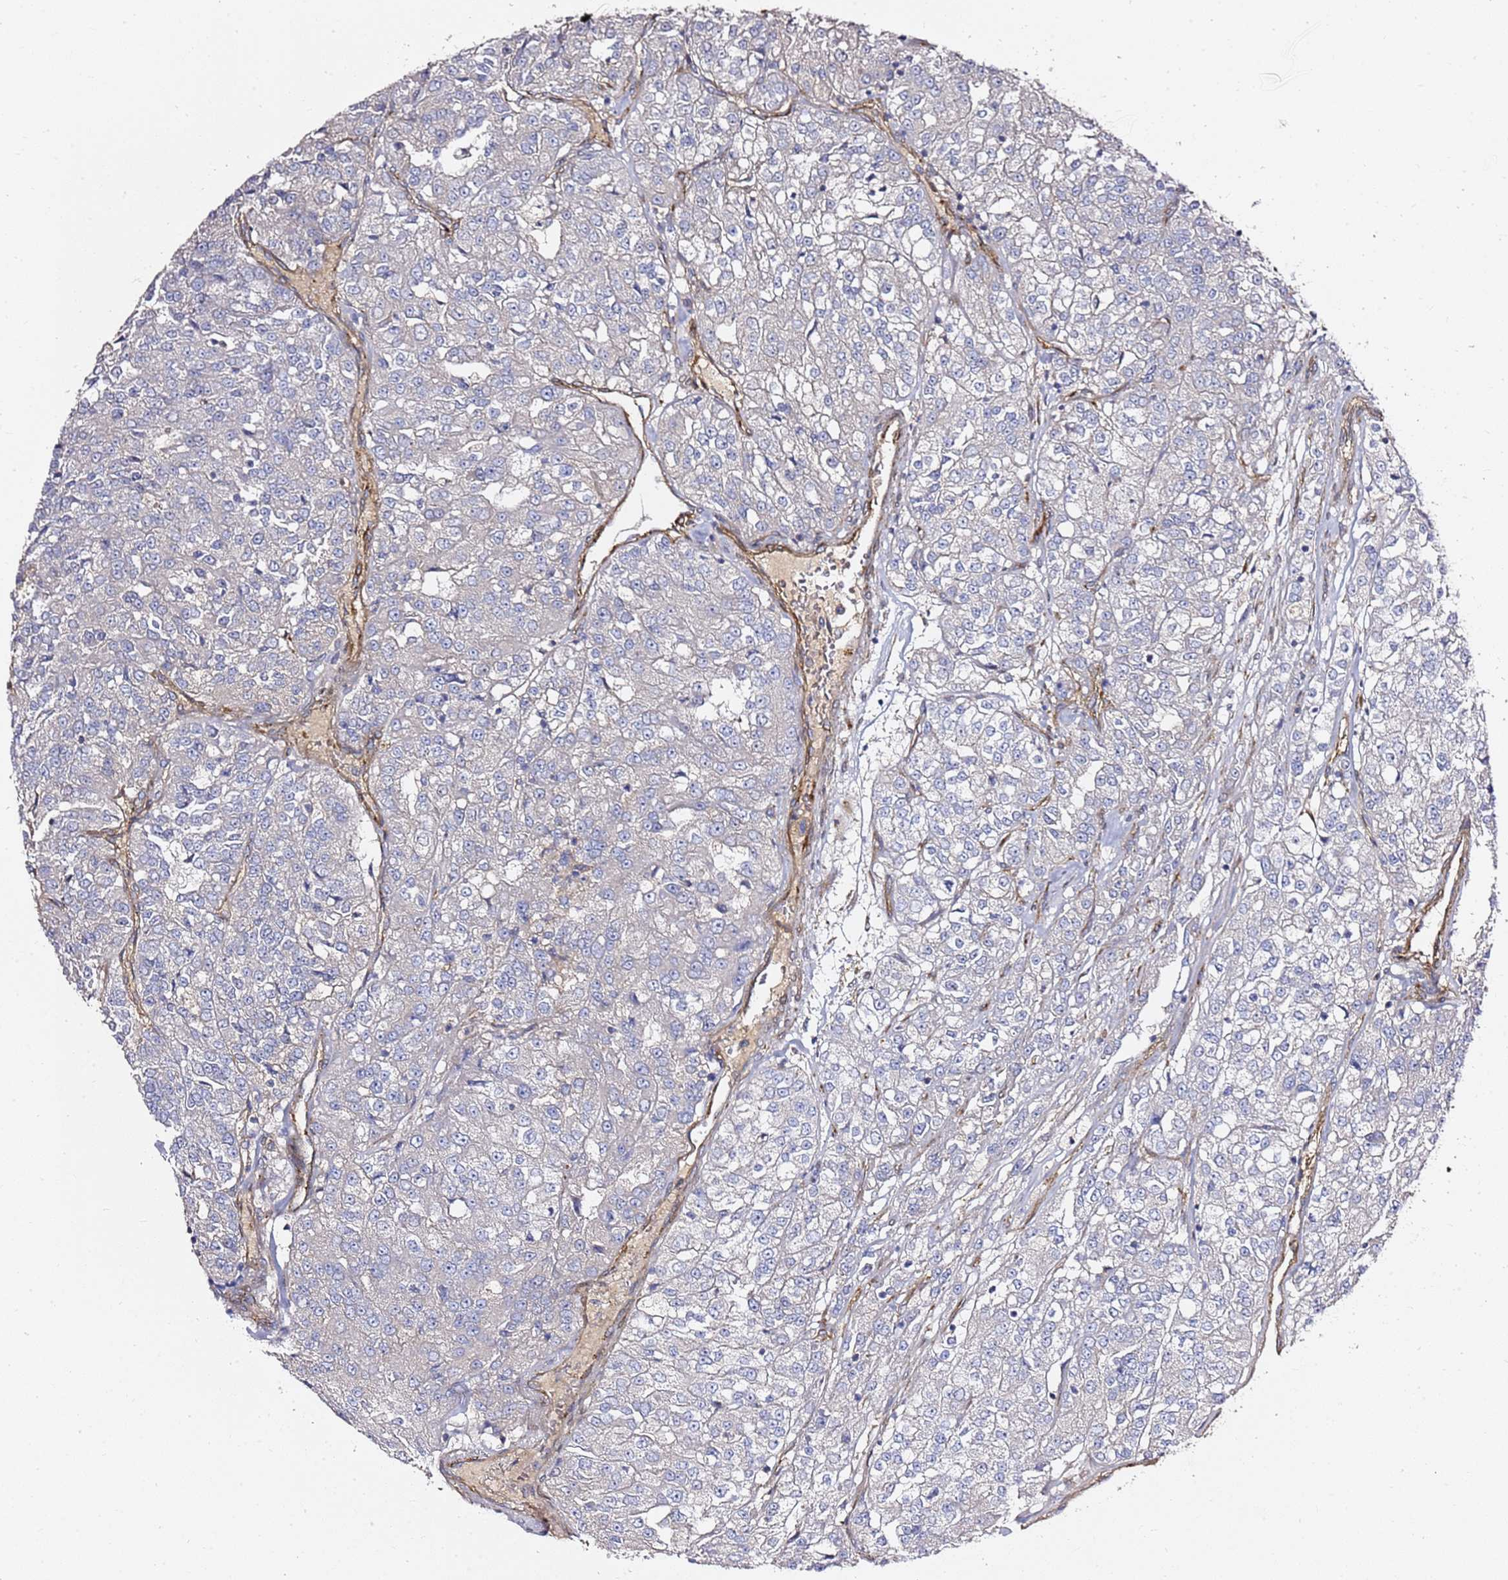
{"staining": {"intensity": "negative", "quantity": "none", "location": "none"}, "tissue": "renal cancer", "cell_type": "Tumor cells", "image_type": "cancer", "snomed": [{"axis": "morphology", "description": "Adenocarcinoma, NOS"}, {"axis": "topography", "description": "Kidney"}], "caption": "This is an immunohistochemistry (IHC) micrograph of renal cancer. There is no expression in tumor cells.", "gene": "EPS8L1", "patient": {"sex": "female", "age": 63}}